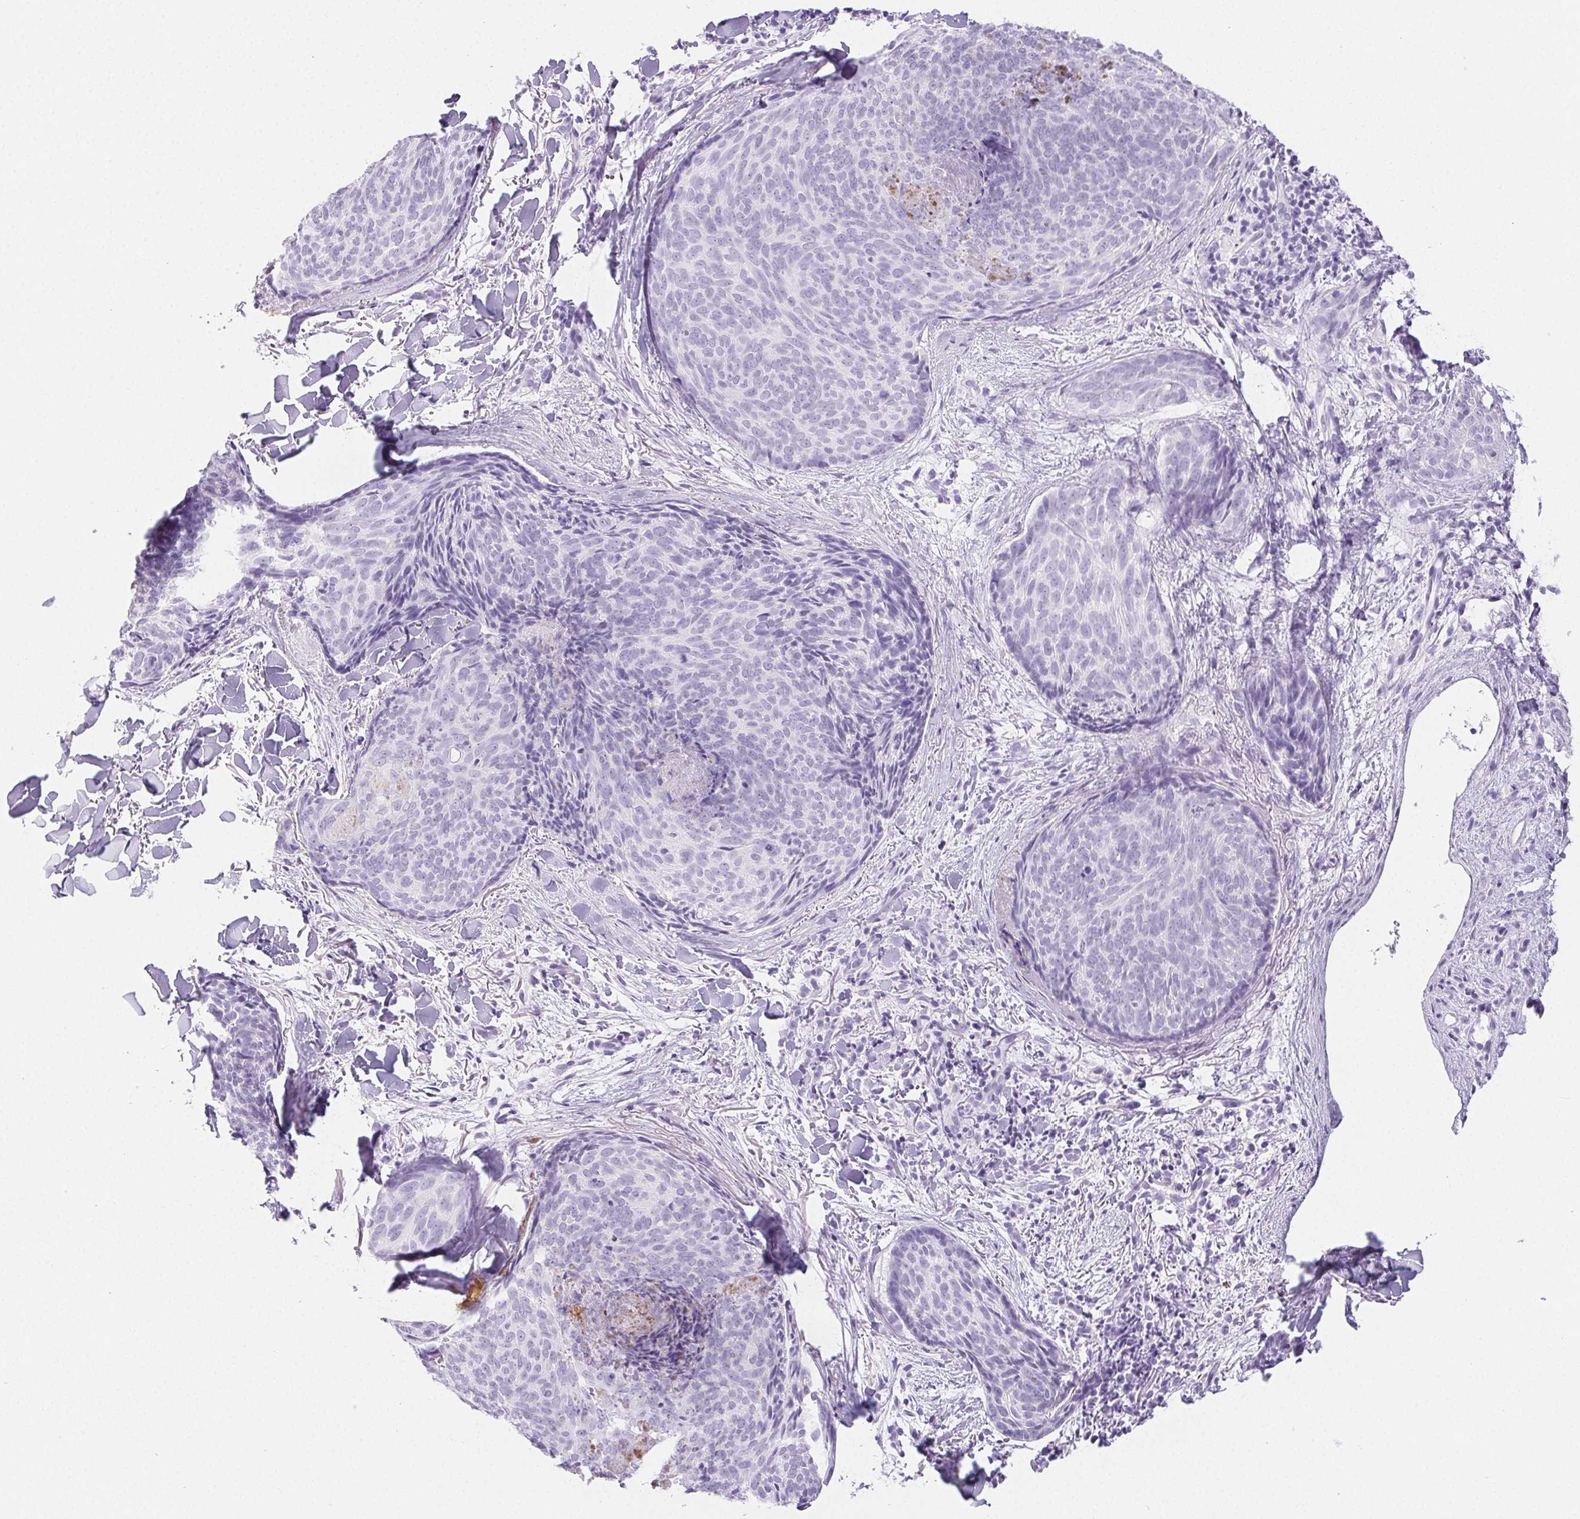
{"staining": {"intensity": "negative", "quantity": "none", "location": "none"}, "tissue": "skin cancer", "cell_type": "Tumor cells", "image_type": "cancer", "snomed": [{"axis": "morphology", "description": "Basal cell carcinoma"}, {"axis": "topography", "description": "Skin"}], "caption": "High magnification brightfield microscopy of skin basal cell carcinoma stained with DAB (brown) and counterstained with hematoxylin (blue): tumor cells show no significant positivity. (Immunohistochemistry, brightfield microscopy, high magnification).", "gene": "PI3", "patient": {"sex": "female", "age": 82}}